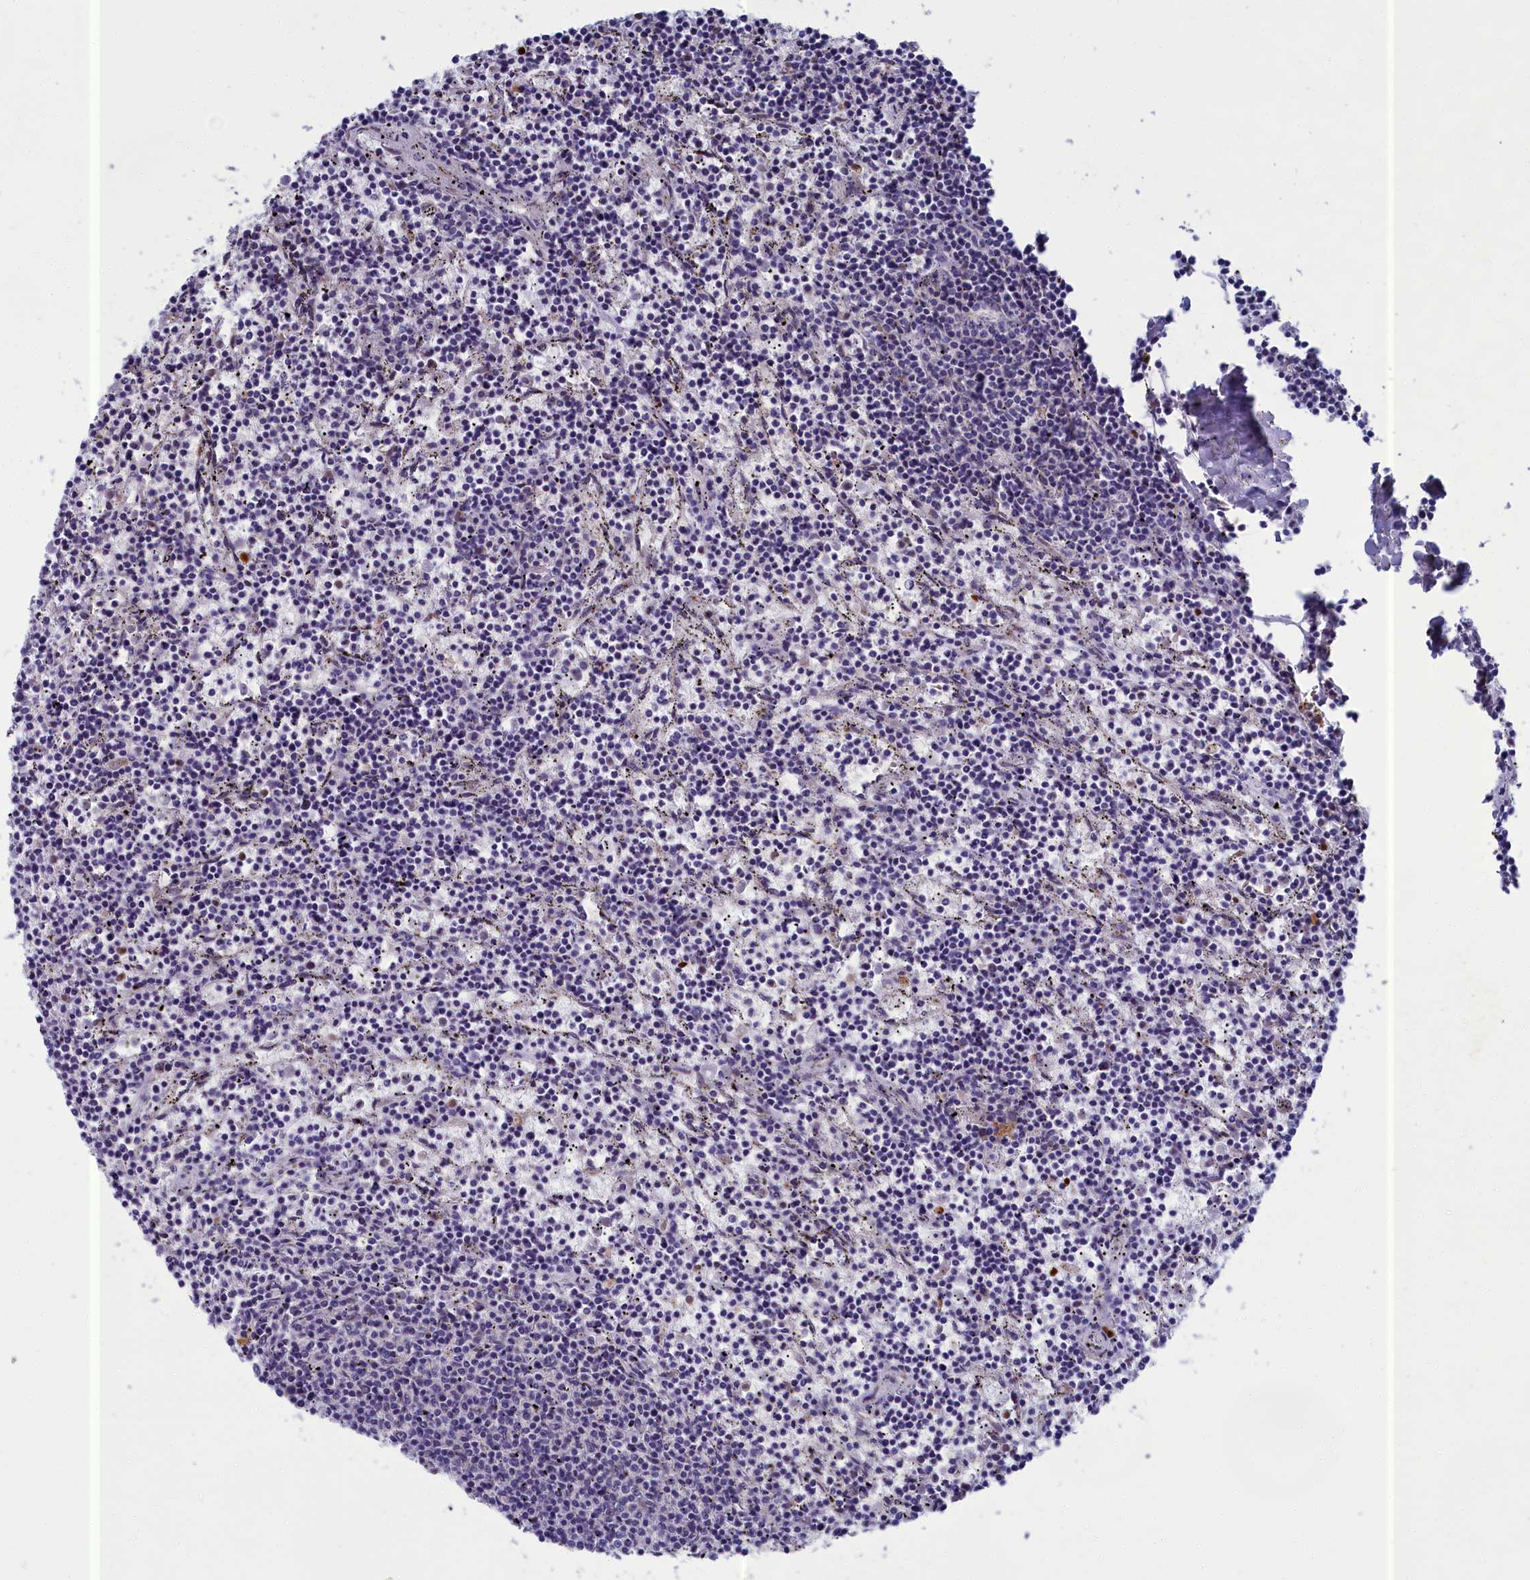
{"staining": {"intensity": "negative", "quantity": "none", "location": "none"}, "tissue": "lymphoma", "cell_type": "Tumor cells", "image_type": "cancer", "snomed": [{"axis": "morphology", "description": "Malignant lymphoma, non-Hodgkin's type, Low grade"}, {"axis": "topography", "description": "Spleen"}], "caption": "IHC histopathology image of neoplastic tissue: low-grade malignant lymphoma, non-Hodgkin's type stained with DAB (3,3'-diaminobenzidine) reveals no significant protein expression in tumor cells.", "gene": "LIG1", "patient": {"sex": "female", "age": 50}}